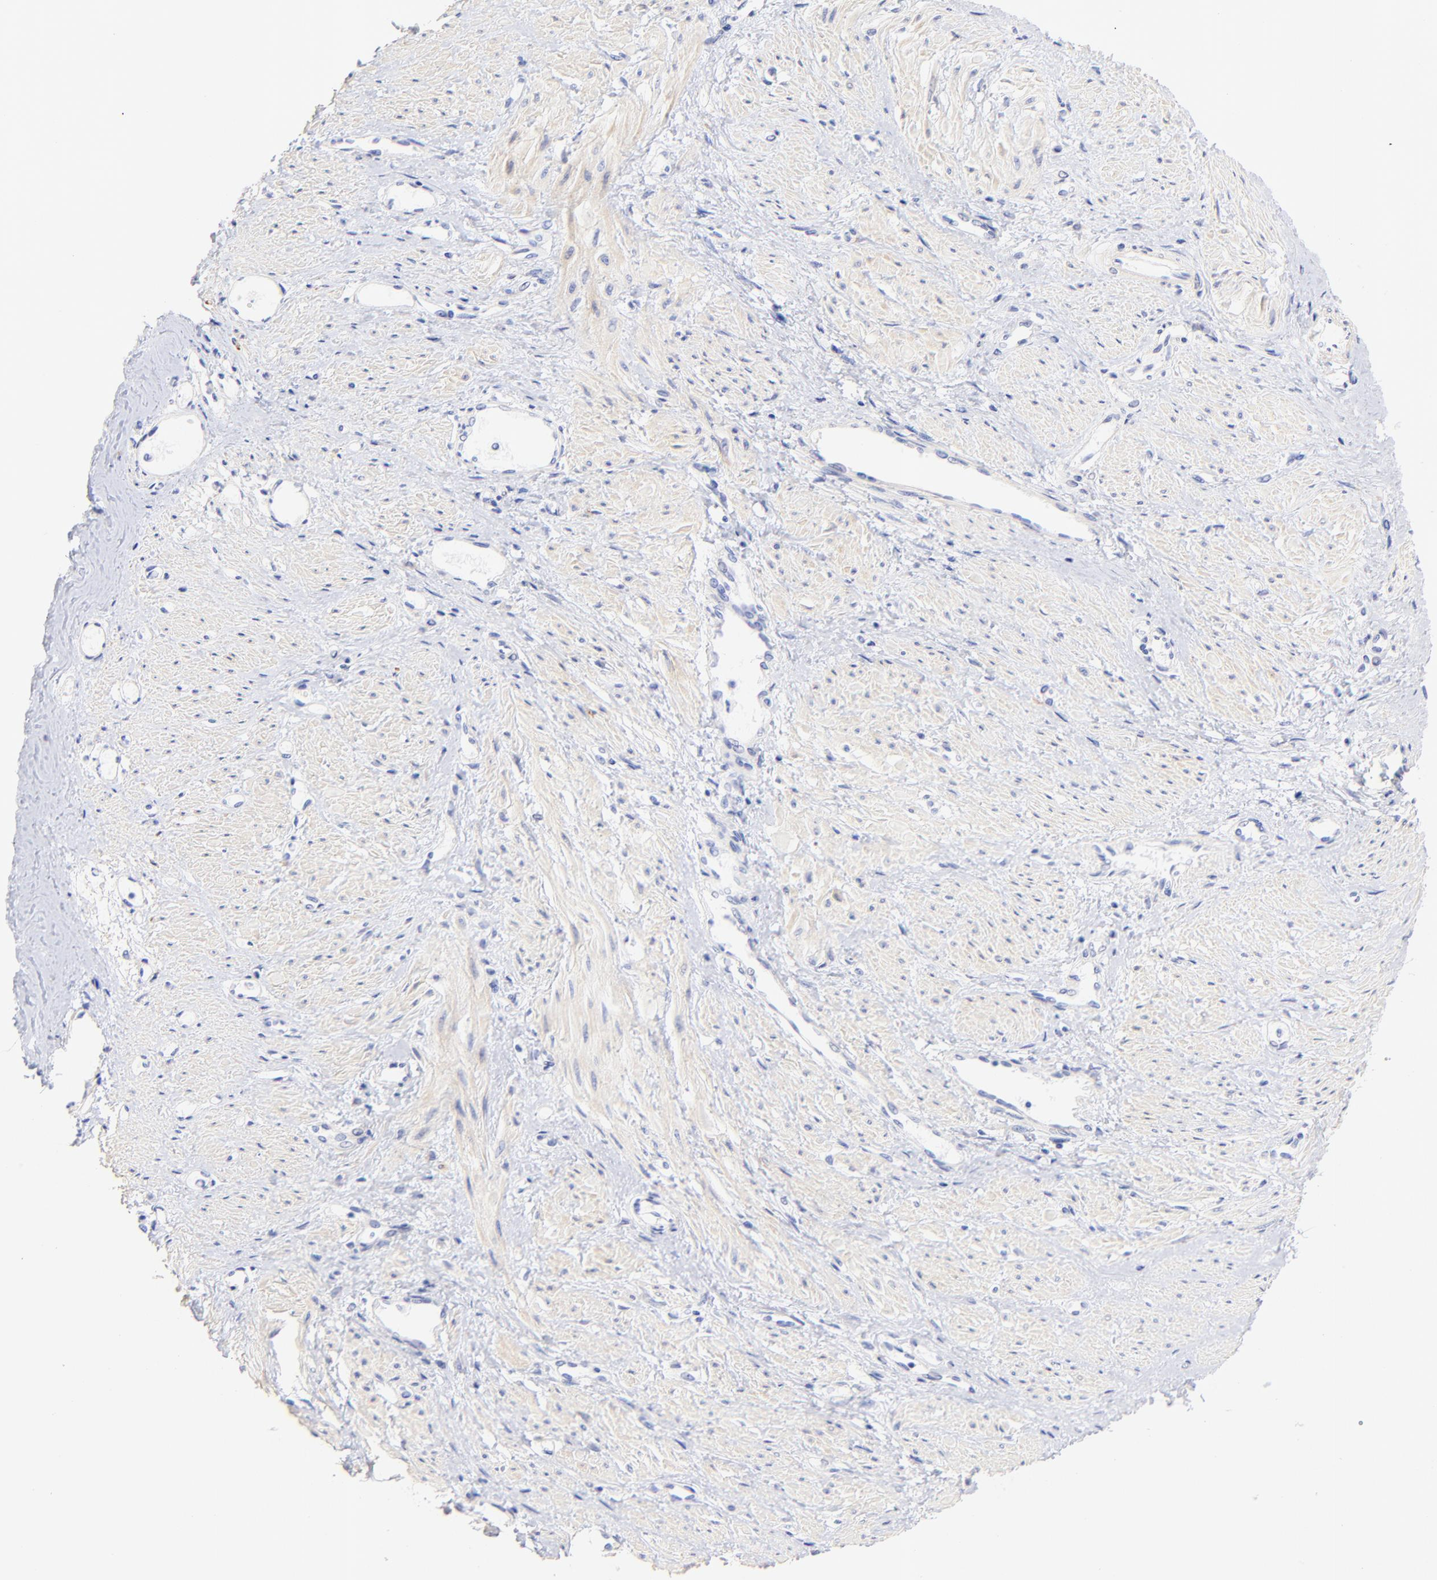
{"staining": {"intensity": "weak", "quantity": "<25%", "location": "cytoplasmic/membranous"}, "tissue": "smooth muscle", "cell_type": "Smooth muscle cells", "image_type": "normal", "snomed": [{"axis": "morphology", "description": "Normal tissue, NOS"}, {"axis": "topography", "description": "Smooth muscle"}, {"axis": "topography", "description": "Uterus"}], "caption": "Immunohistochemistry image of benign smooth muscle stained for a protein (brown), which exhibits no expression in smooth muscle cells.", "gene": "C1QTNF6", "patient": {"sex": "female", "age": 39}}